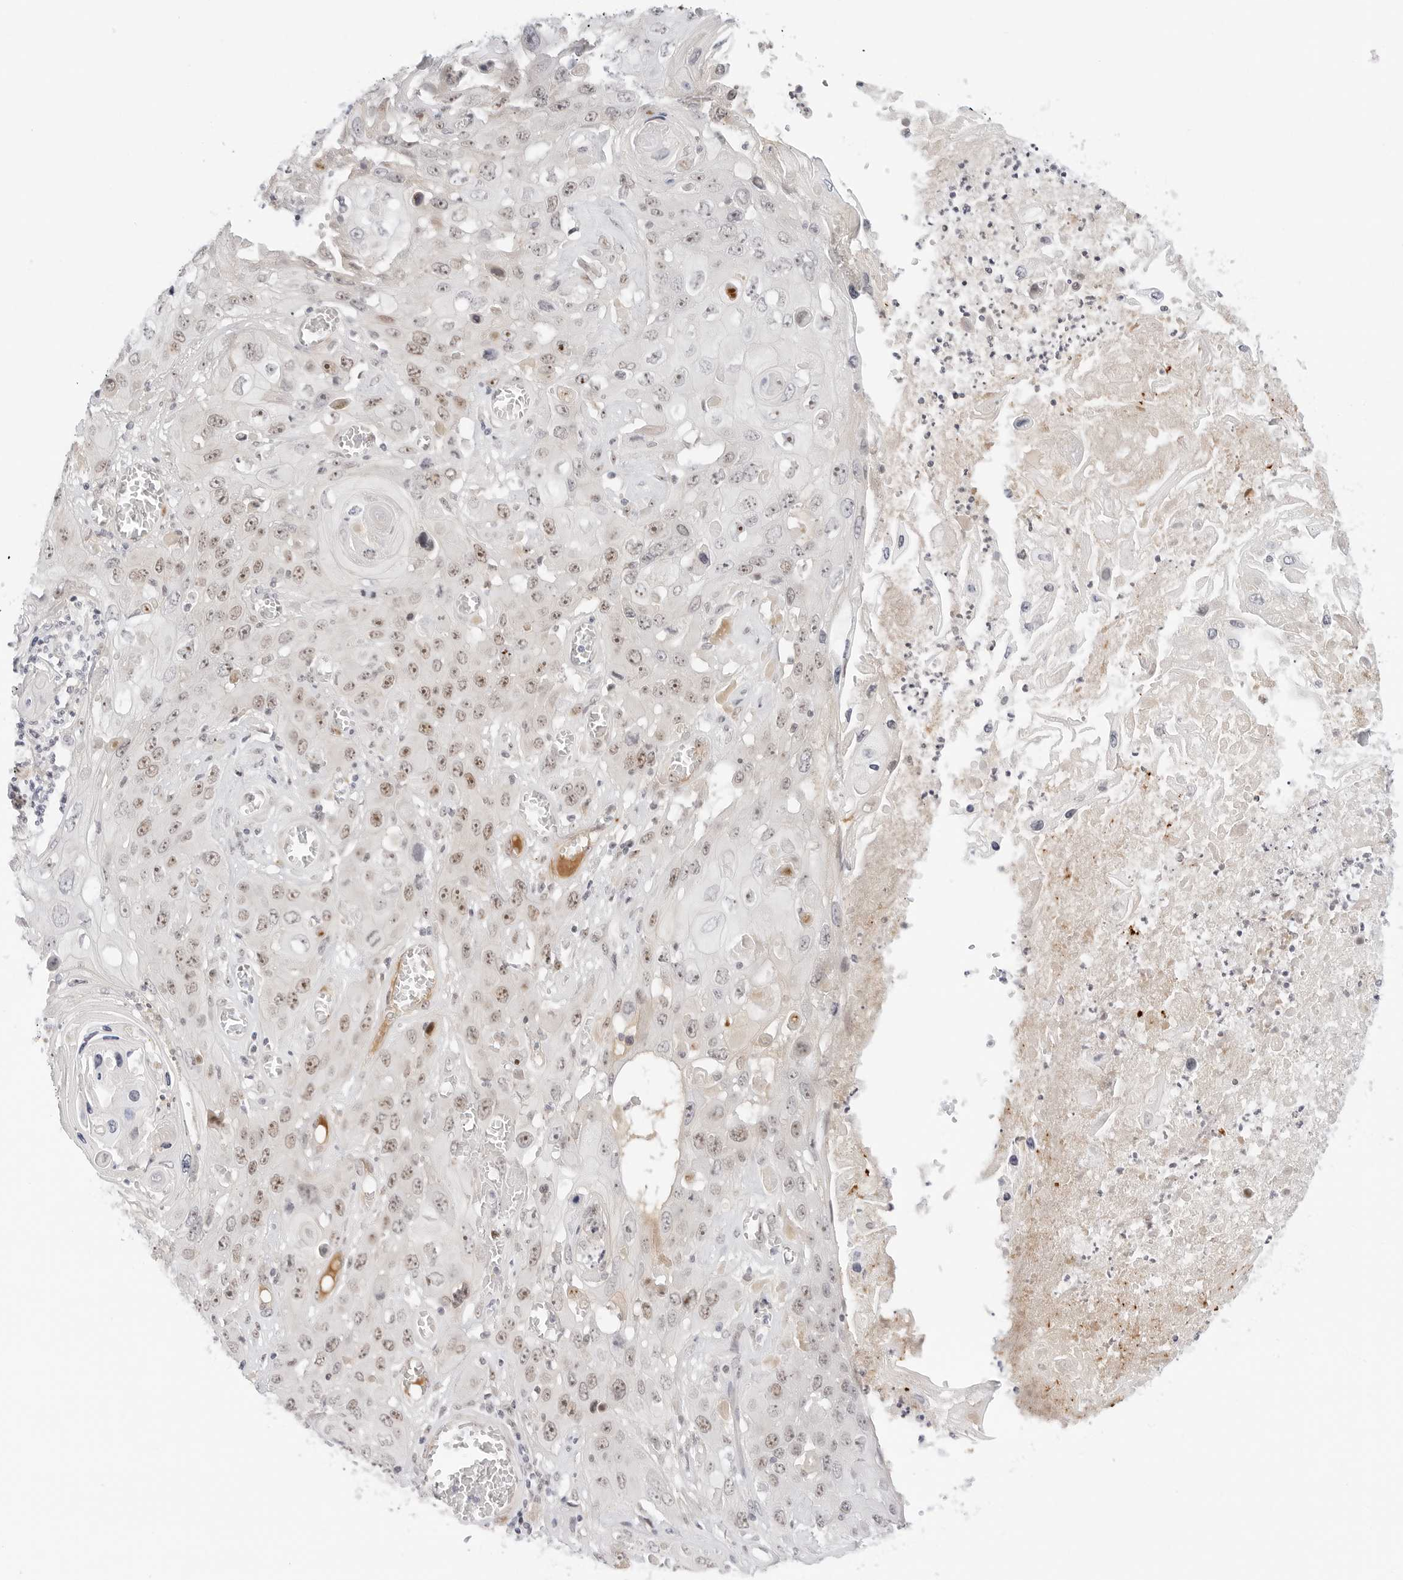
{"staining": {"intensity": "weak", "quantity": ">75%", "location": "nuclear"}, "tissue": "skin cancer", "cell_type": "Tumor cells", "image_type": "cancer", "snomed": [{"axis": "morphology", "description": "Squamous cell carcinoma, NOS"}, {"axis": "topography", "description": "Skin"}], "caption": "IHC of squamous cell carcinoma (skin) displays low levels of weak nuclear expression in approximately >75% of tumor cells. Immunohistochemistry (ihc) stains the protein in brown and the nuclei are stained blue.", "gene": "HIPK3", "patient": {"sex": "male", "age": 55}}